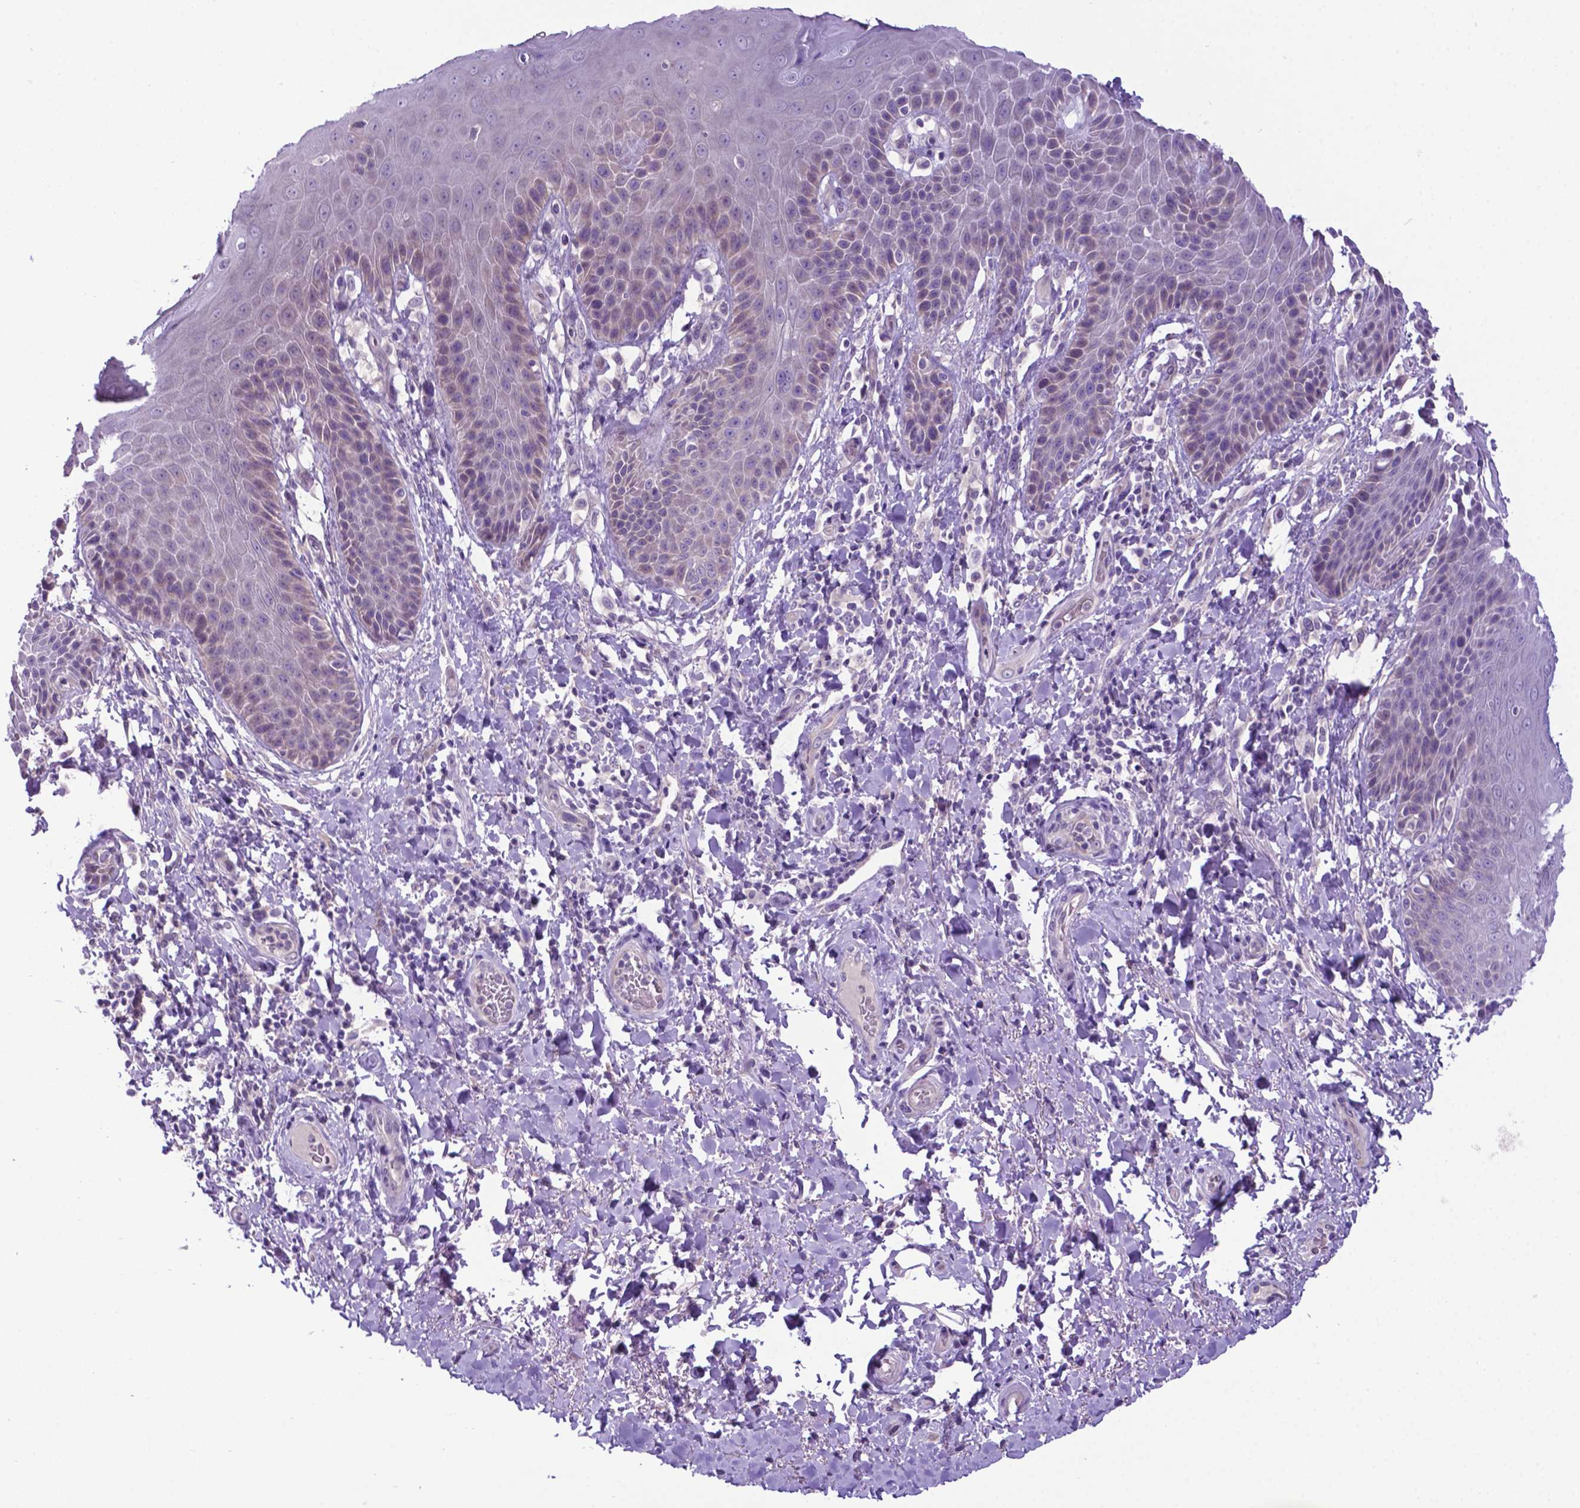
{"staining": {"intensity": "negative", "quantity": "none", "location": "none"}, "tissue": "skin", "cell_type": "Epidermal cells", "image_type": "normal", "snomed": [{"axis": "morphology", "description": "Normal tissue, NOS"}, {"axis": "topography", "description": "Anal"}, {"axis": "topography", "description": "Peripheral nerve tissue"}], "caption": "A histopathology image of skin stained for a protein exhibits no brown staining in epidermal cells.", "gene": "ADRA2B", "patient": {"sex": "male", "age": 51}}